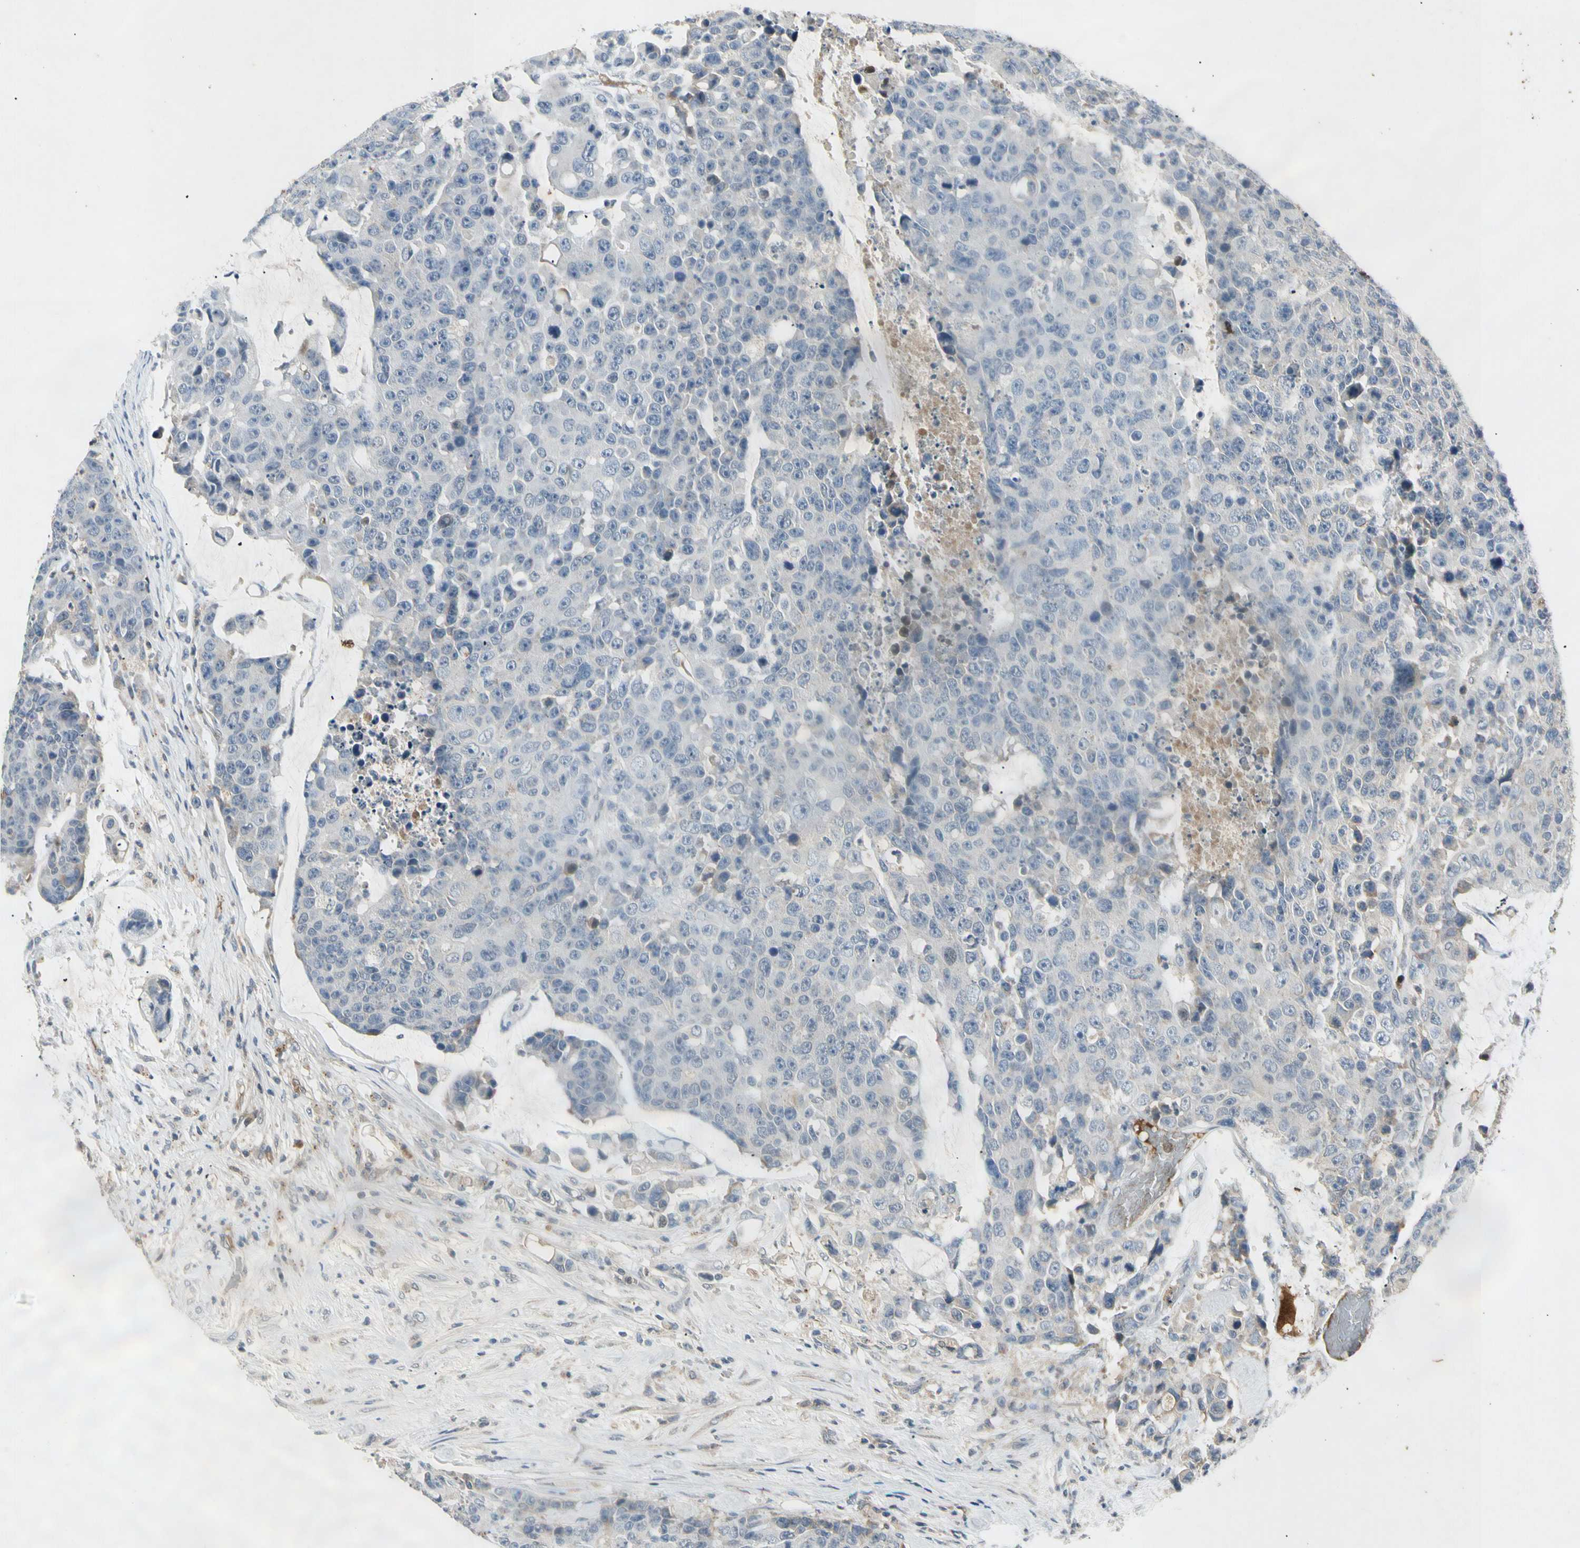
{"staining": {"intensity": "negative", "quantity": "none", "location": "none"}, "tissue": "colorectal cancer", "cell_type": "Tumor cells", "image_type": "cancer", "snomed": [{"axis": "morphology", "description": "Adenocarcinoma, NOS"}, {"axis": "topography", "description": "Colon"}], "caption": "Immunohistochemistry (IHC) micrograph of neoplastic tissue: human adenocarcinoma (colorectal) stained with DAB displays no significant protein expression in tumor cells. (IHC, brightfield microscopy, high magnification).", "gene": "CP", "patient": {"sex": "female", "age": 86}}